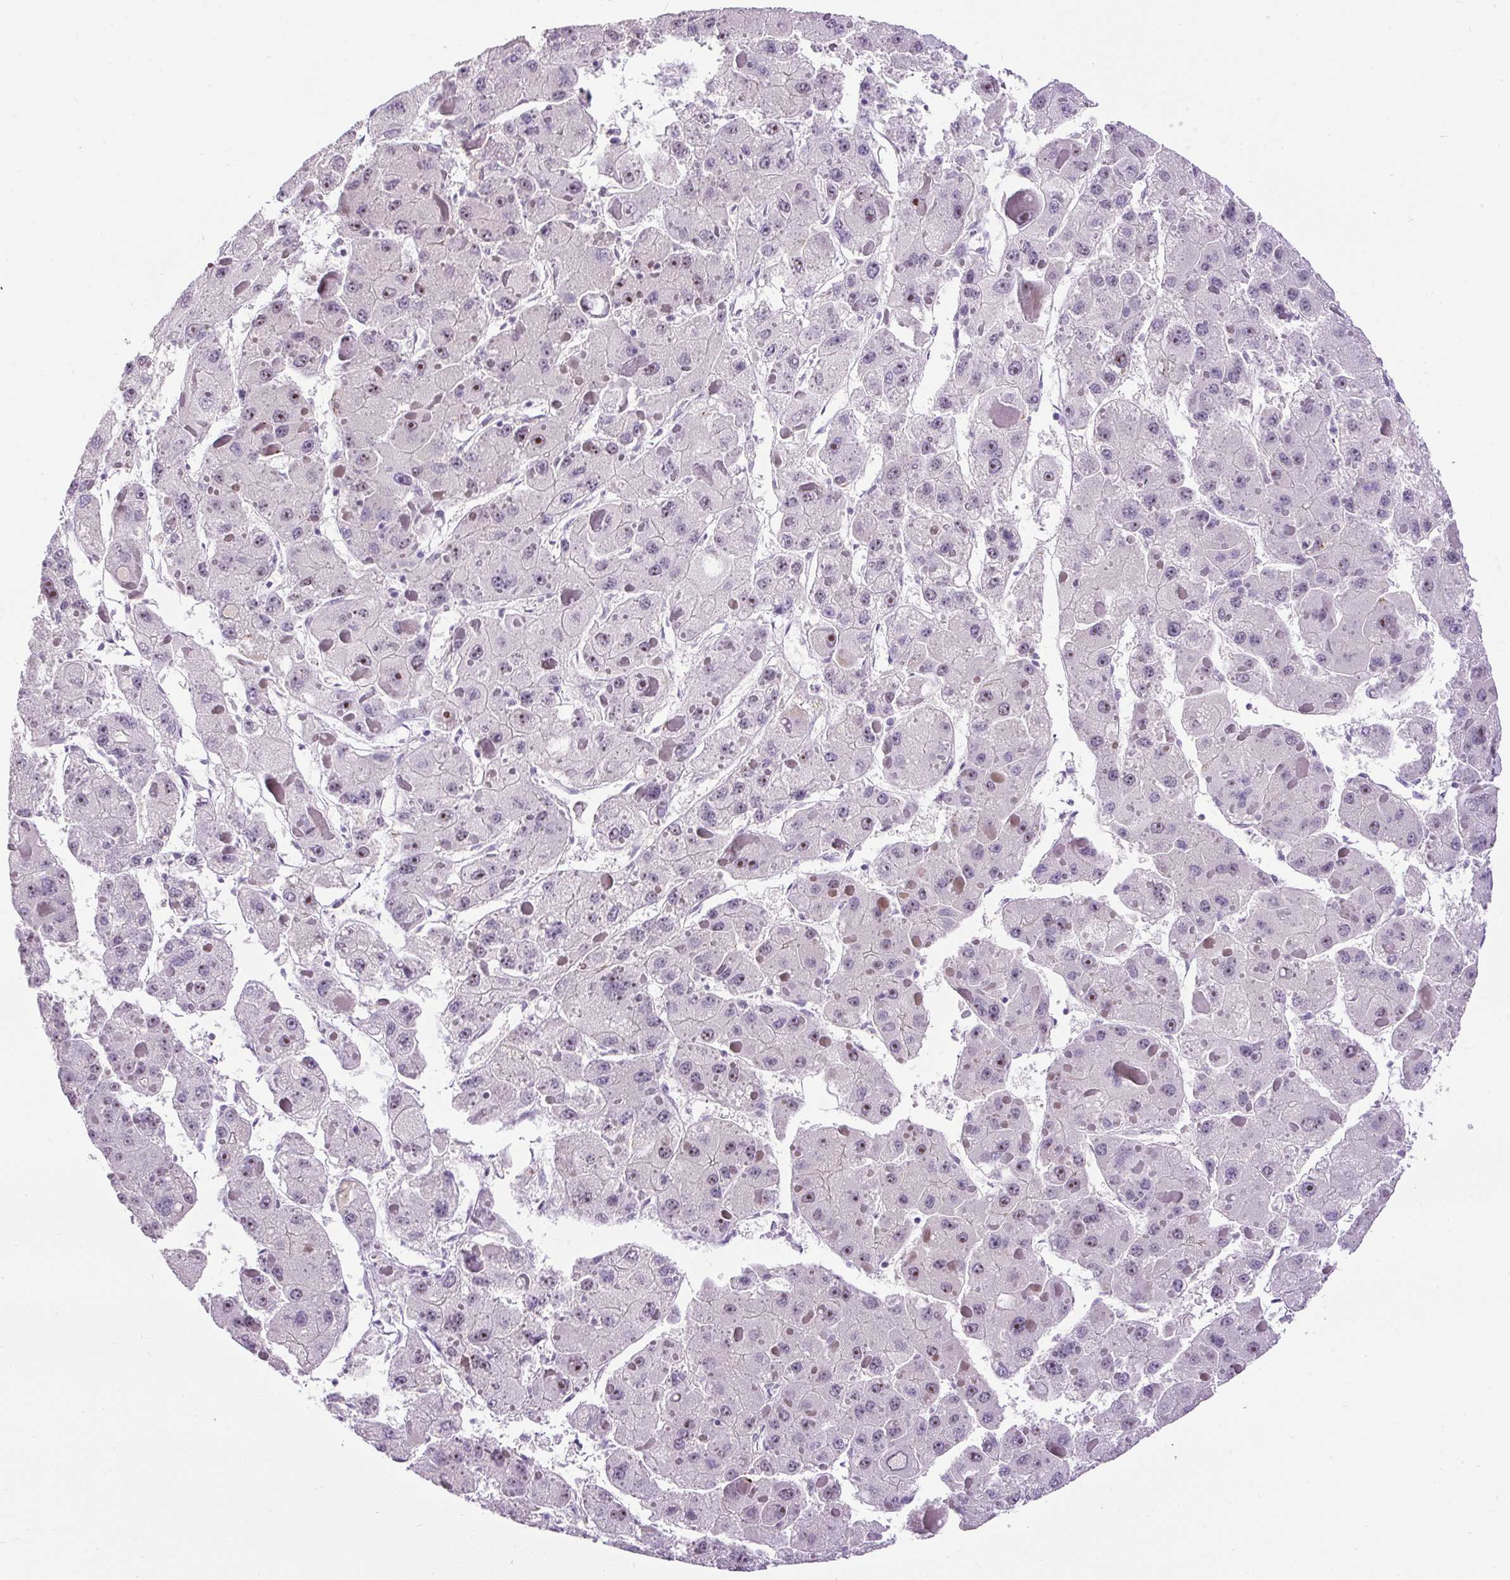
{"staining": {"intensity": "moderate", "quantity": "<25%", "location": "nuclear"}, "tissue": "liver cancer", "cell_type": "Tumor cells", "image_type": "cancer", "snomed": [{"axis": "morphology", "description": "Carcinoma, Hepatocellular, NOS"}, {"axis": "topography", "description": "Liver"}], "caption": "The immunohistochemical stain shows moderate nuclear expression in tumor cells of liver hepatocellular carcinoma tissue. The staining was performed using DAB (3,3'-diaminobenzidine), with brown indicating positive protein expression. Nuclei are stained blue with hematoxylin.", "gene": "ARHGEF18", "patient": {"sex": "female", "age": 73}}